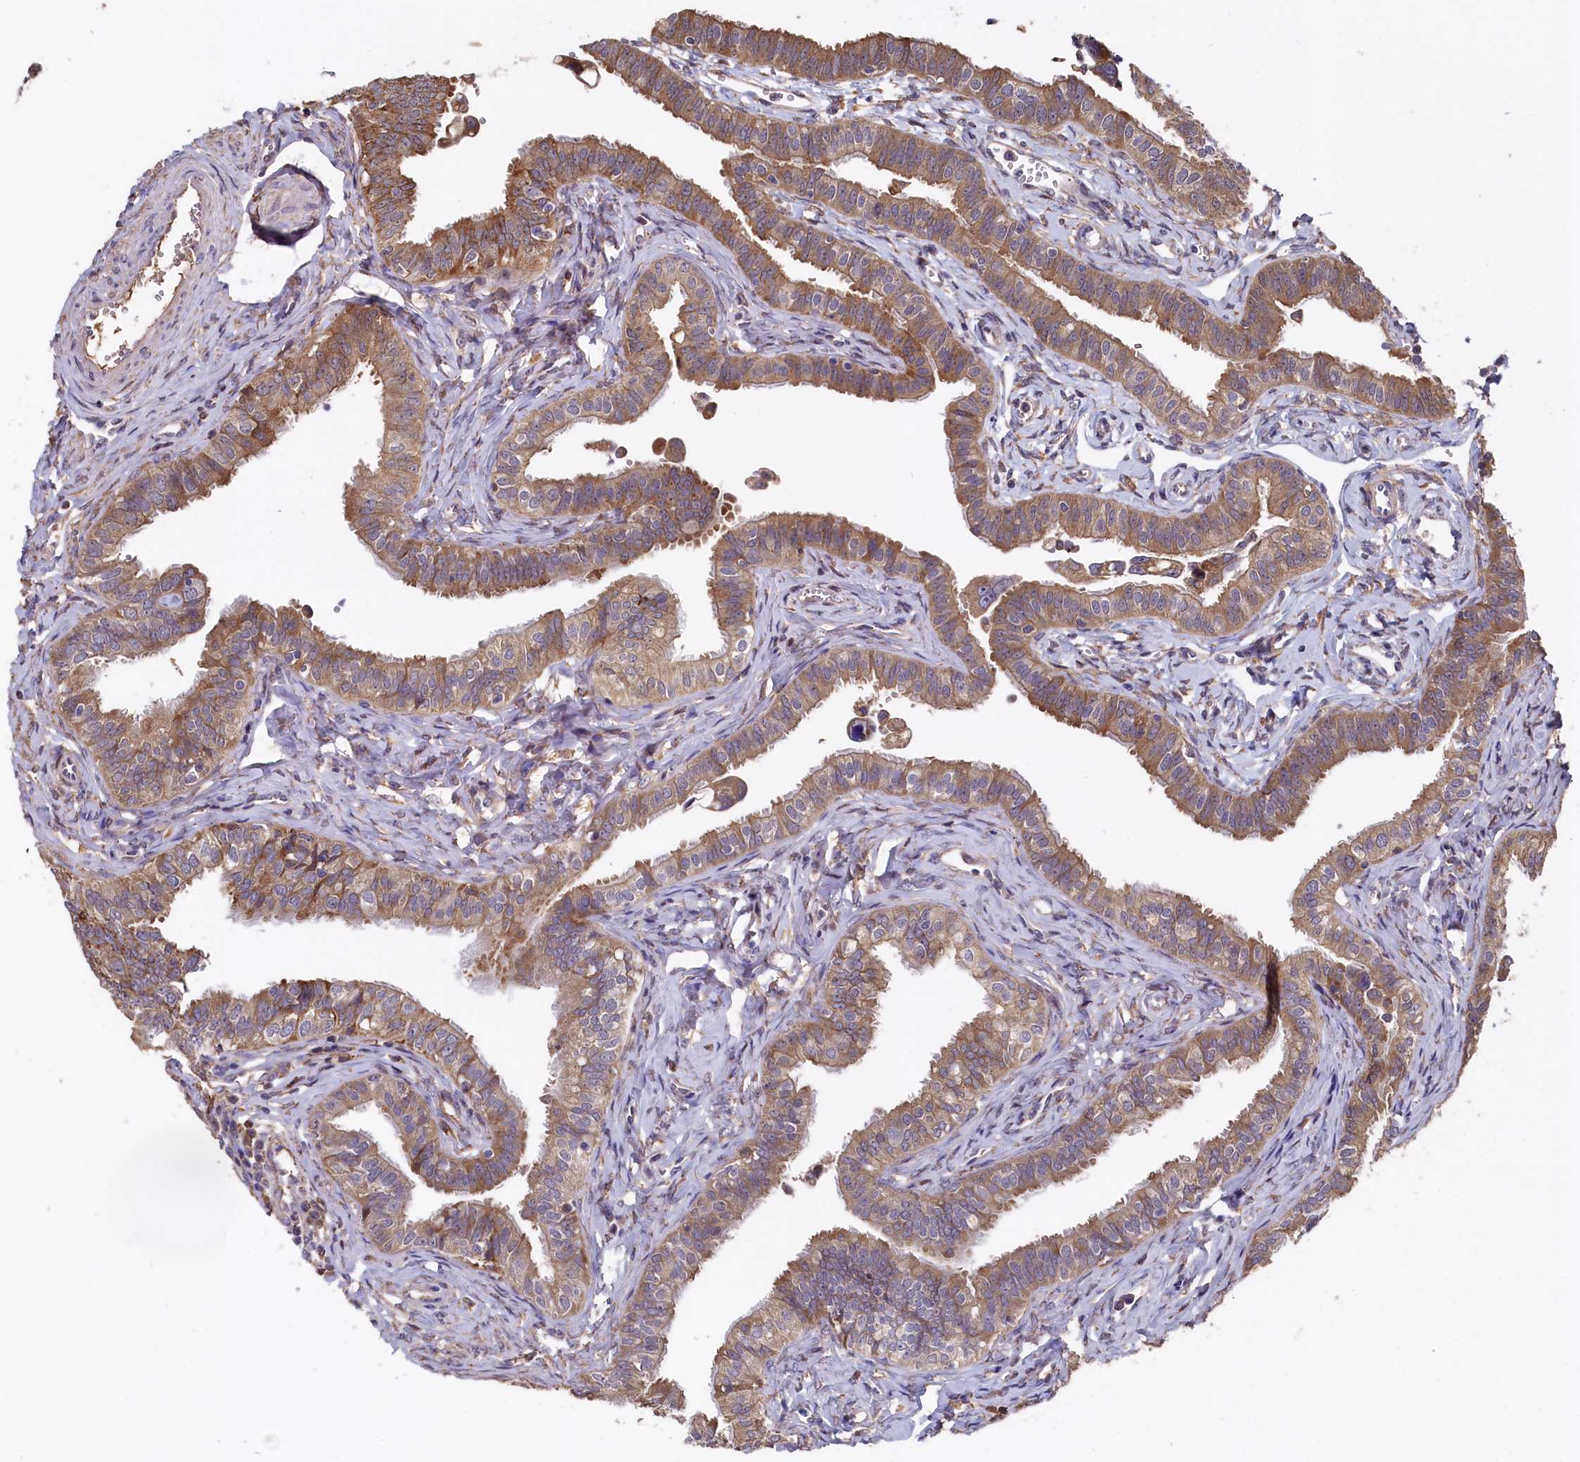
{"staining": {"intensity": "moderate", "quantity": ">75%", "location": "cytoplasmic/membranous"}, "tissue": "fallopian tube", "cell_type": "Glandular cells", "image_type": "normal", "snomed": [{"axis": "morphology", "description": "Normal tissue, NOS"}, {"axis": "morphology", "description": "Carcinoma, NOS"}, {"axis": "topography", "description": "Fallopian tube"}, {"axis": "topography", "description": "Ovary"}], "caption": "Immunohistochemical staining of normal human fallopian tube demonstrates moderate cytoplasmic/membranous protein staining in about >75% of glandular cells.", "gene": "SLC12A4", "patient": {"sex": "female", "age": 59}}